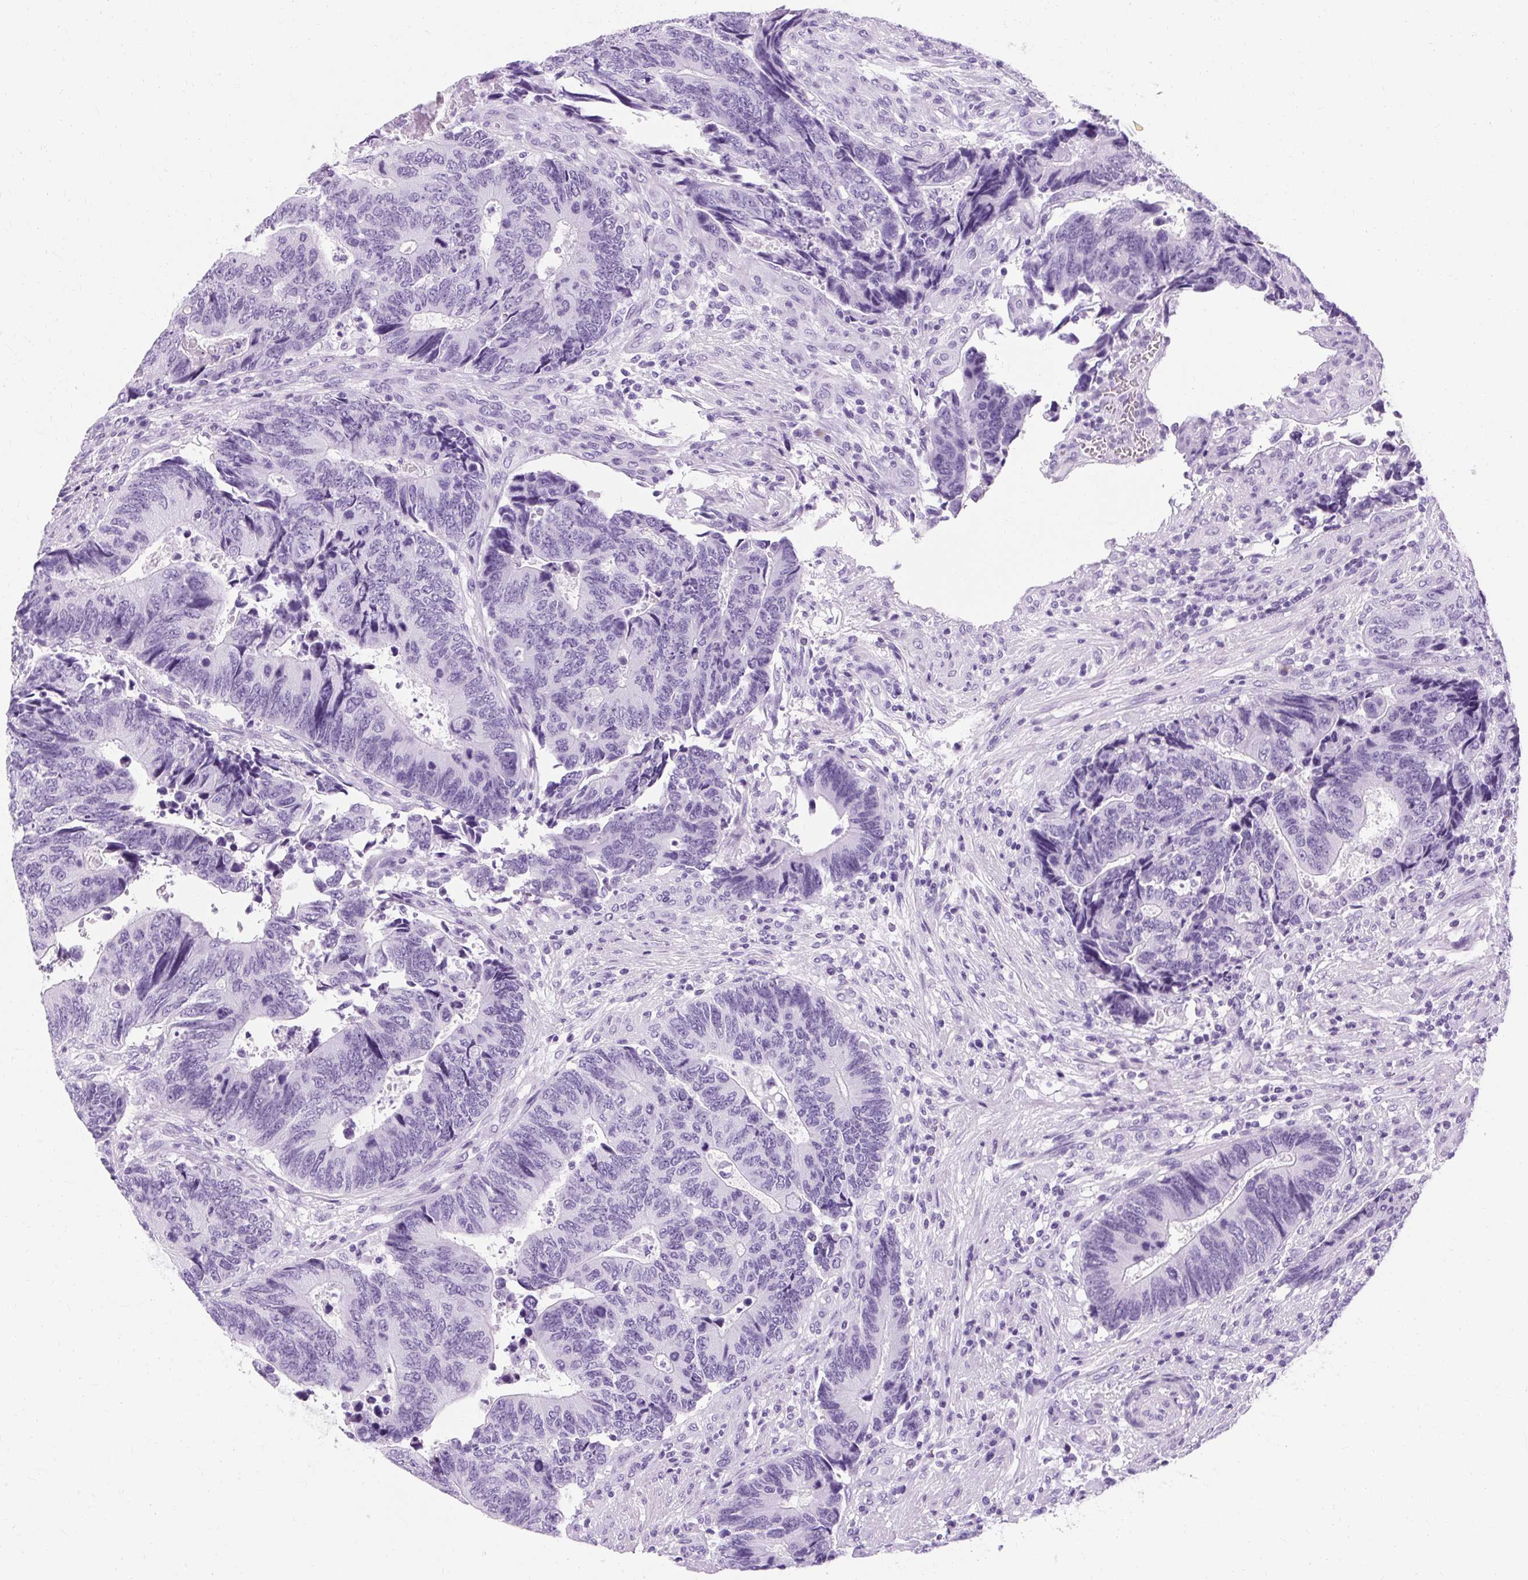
{"staining": {"intensity": "negative", "quantity": "none", "location": "none"}, "tissue": "colorectal cancer", "cell_type": "Tumor cells", "image_type": "cancer", "snomed": [{"axis": "morphology", "description": "Adenocarcinoma, NOS"}, {"axis": "topography", "description": "Colon"}], "caption": "Immunohistochemistry micrograph of colorectal adenocarcinoma stained for a protein (brown), which demonstrates no expression in tumor cells. Brightfield microscopy of IHC stained with DAB (3,3'-diaminobenzidine) (brown) and hematoxylin (blue), captured at high magnification.", "gene": "RYBP", "patient": {"sex": "male", "age": 87}}